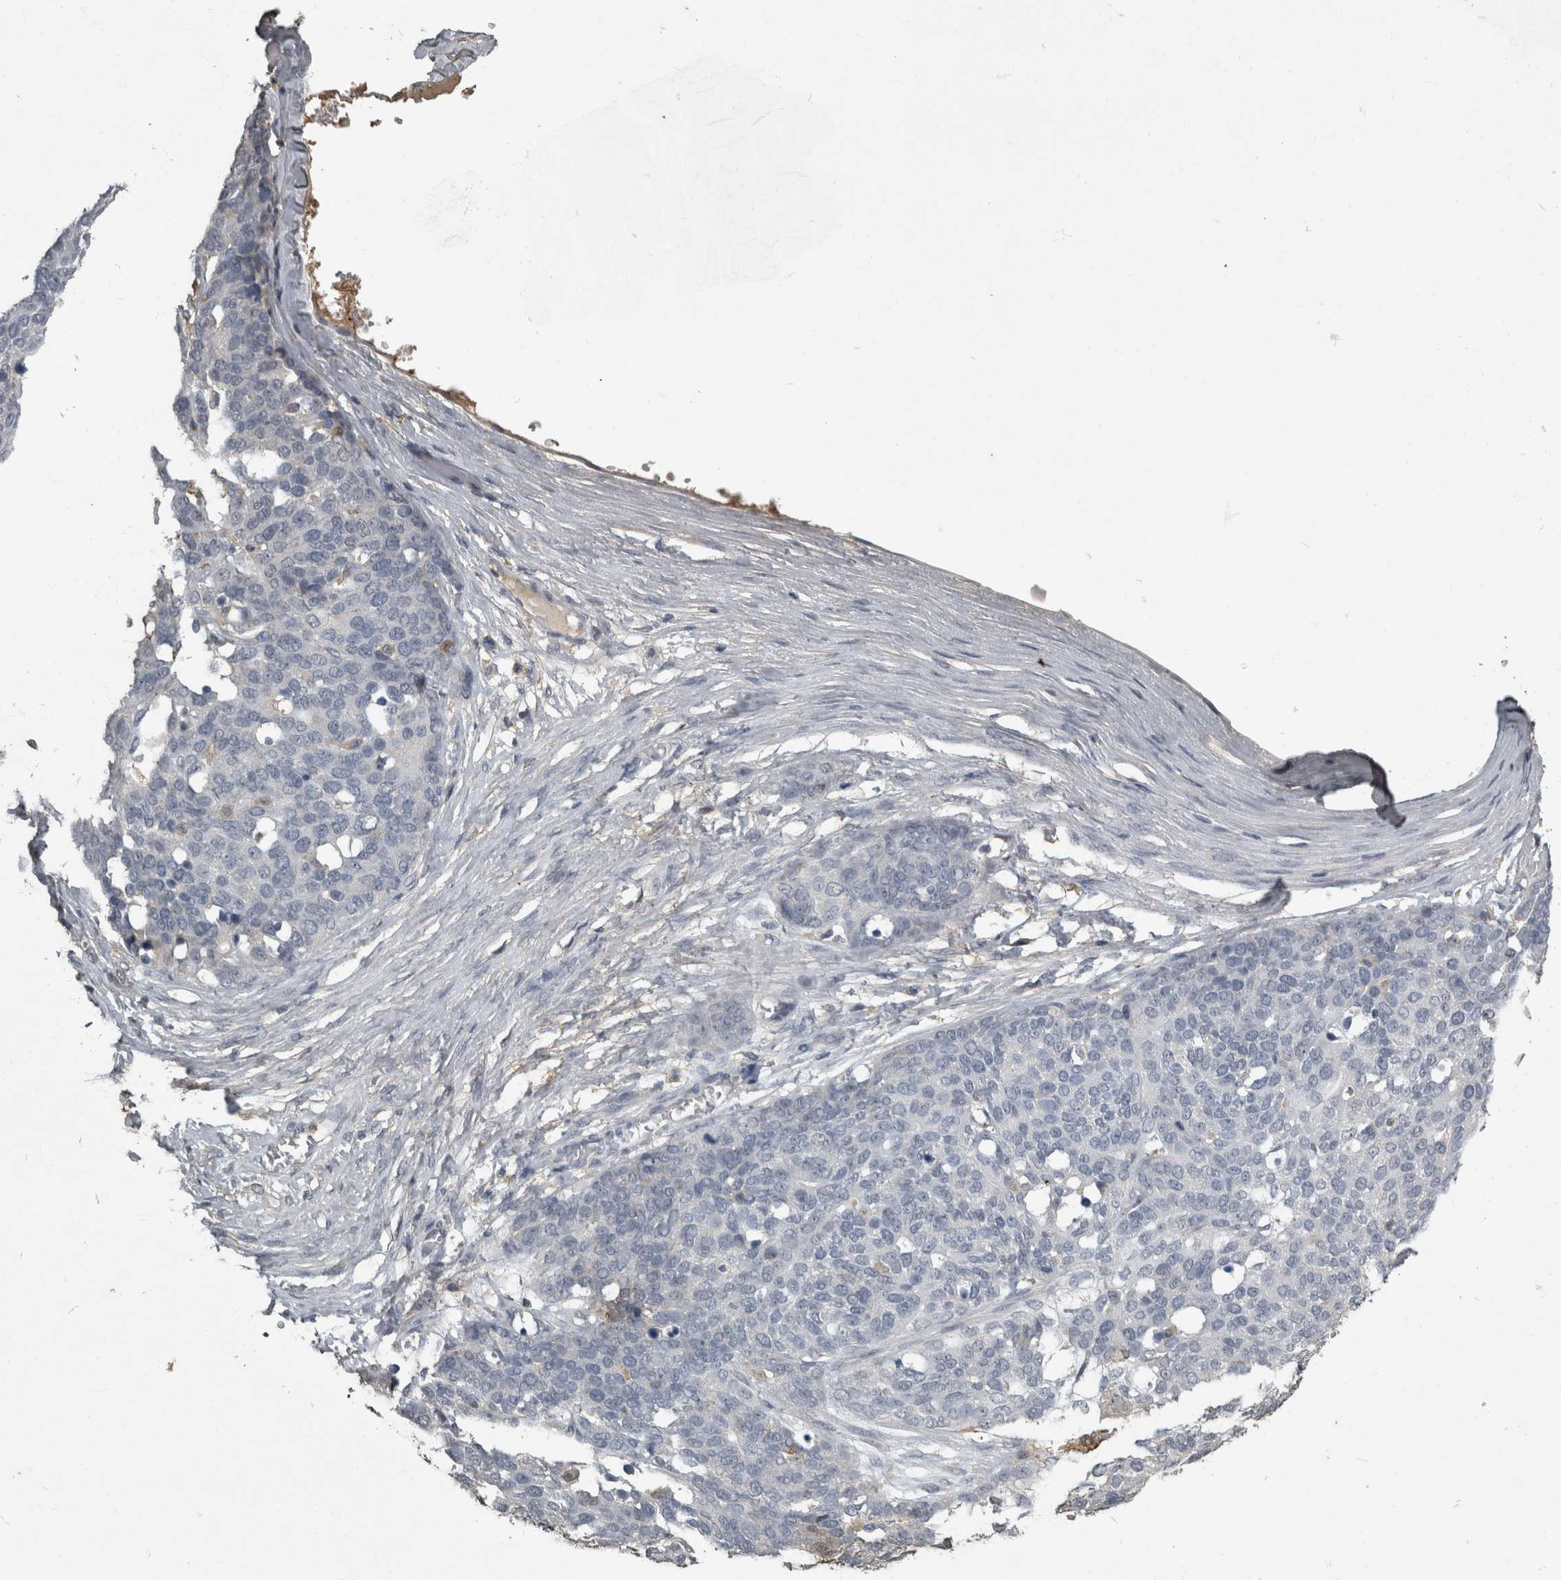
{"staining": {"intensity": "negative", "quantity": "none", "location": "none"}, "tissue": "ovarian cancer", "cell_type": "Tumor cells", "image_type": "cancer", "snomed": [{"axis": "morphology", "description": "Cystadenocarcinoma, serous, NOS"}, {"axis": "topography", "description": "Ovary"}], "caption": "The micrograph reveals no significant staining in tumor cells of ovarian cancer (serous cystadenocarcinoma).", "gene": "PIK3AP1", "patient": {"sex": "female", "age": 44}}